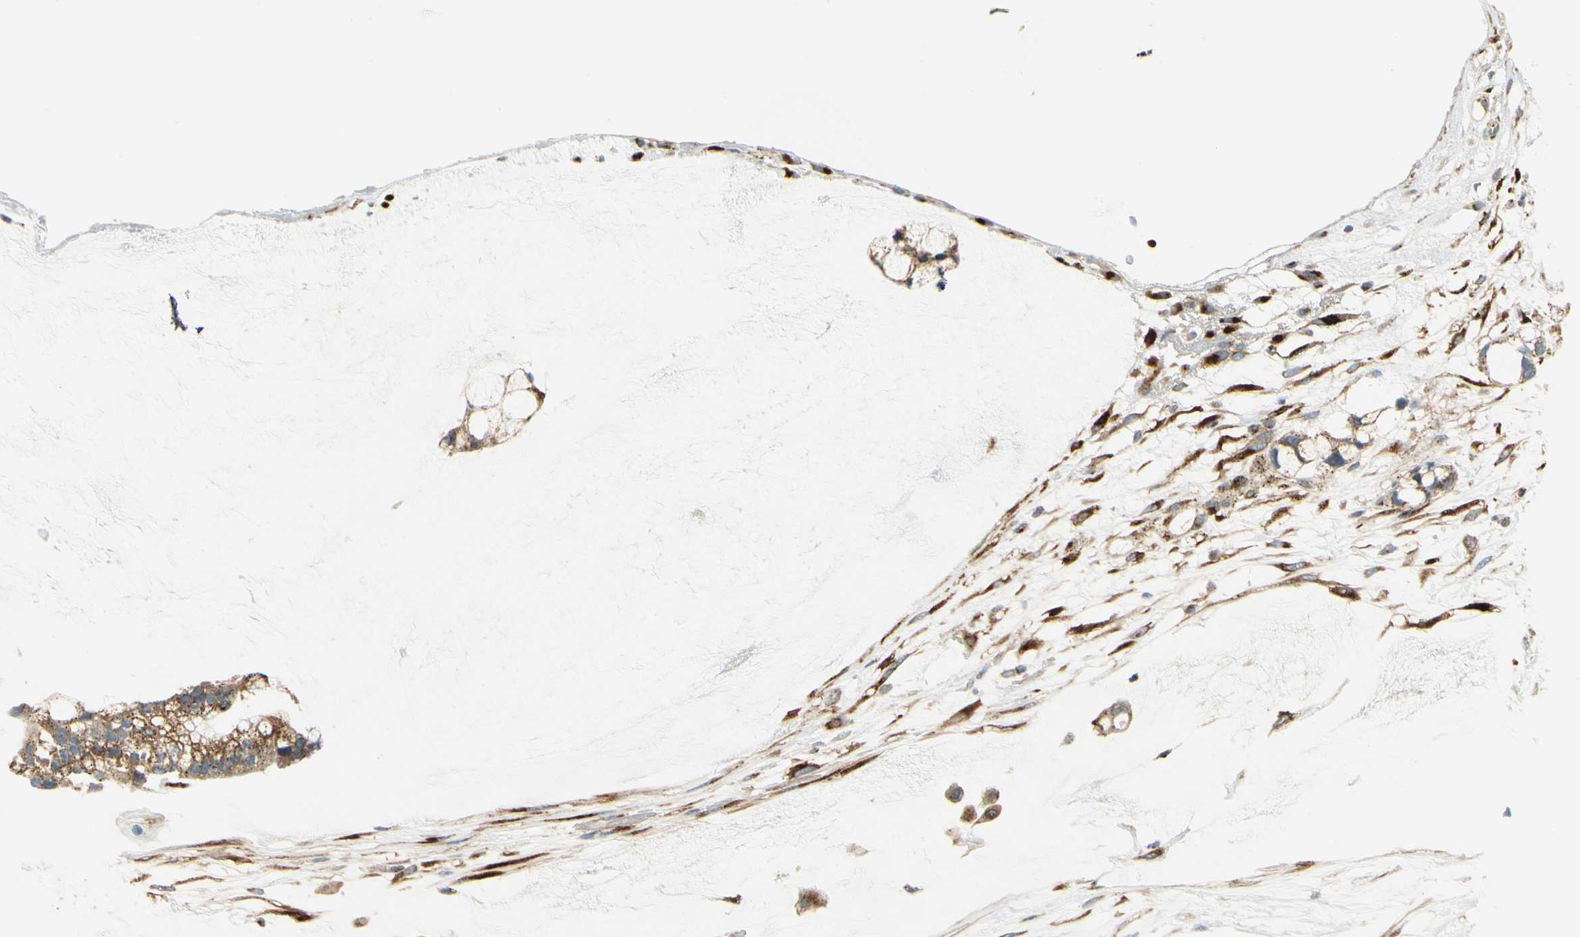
{"staining": {"intensity": "moderate", "quantity": "25%-75%", "location": "cytoplasmic/membranous"}, "tissue": "ovarian cancer", "cell_type": "Tumor cells", "image_type": "cancer", "snomed": [{"axis": "morphology", "description": "Cystadenocarcinoma, mucinous, NOS"}, {"axis": "topography", "description": "Ovary"}], "caption": "Immunohistochemical staining of ovarian cancer (mucinous cystadenocarcinoma) exhibits medium levels of moderate cytoplasmic/membranous expression in about 25%-75% of tumor cells.", "gene": "MANSC1", "patient": {"sex": "female", "age": 39}}